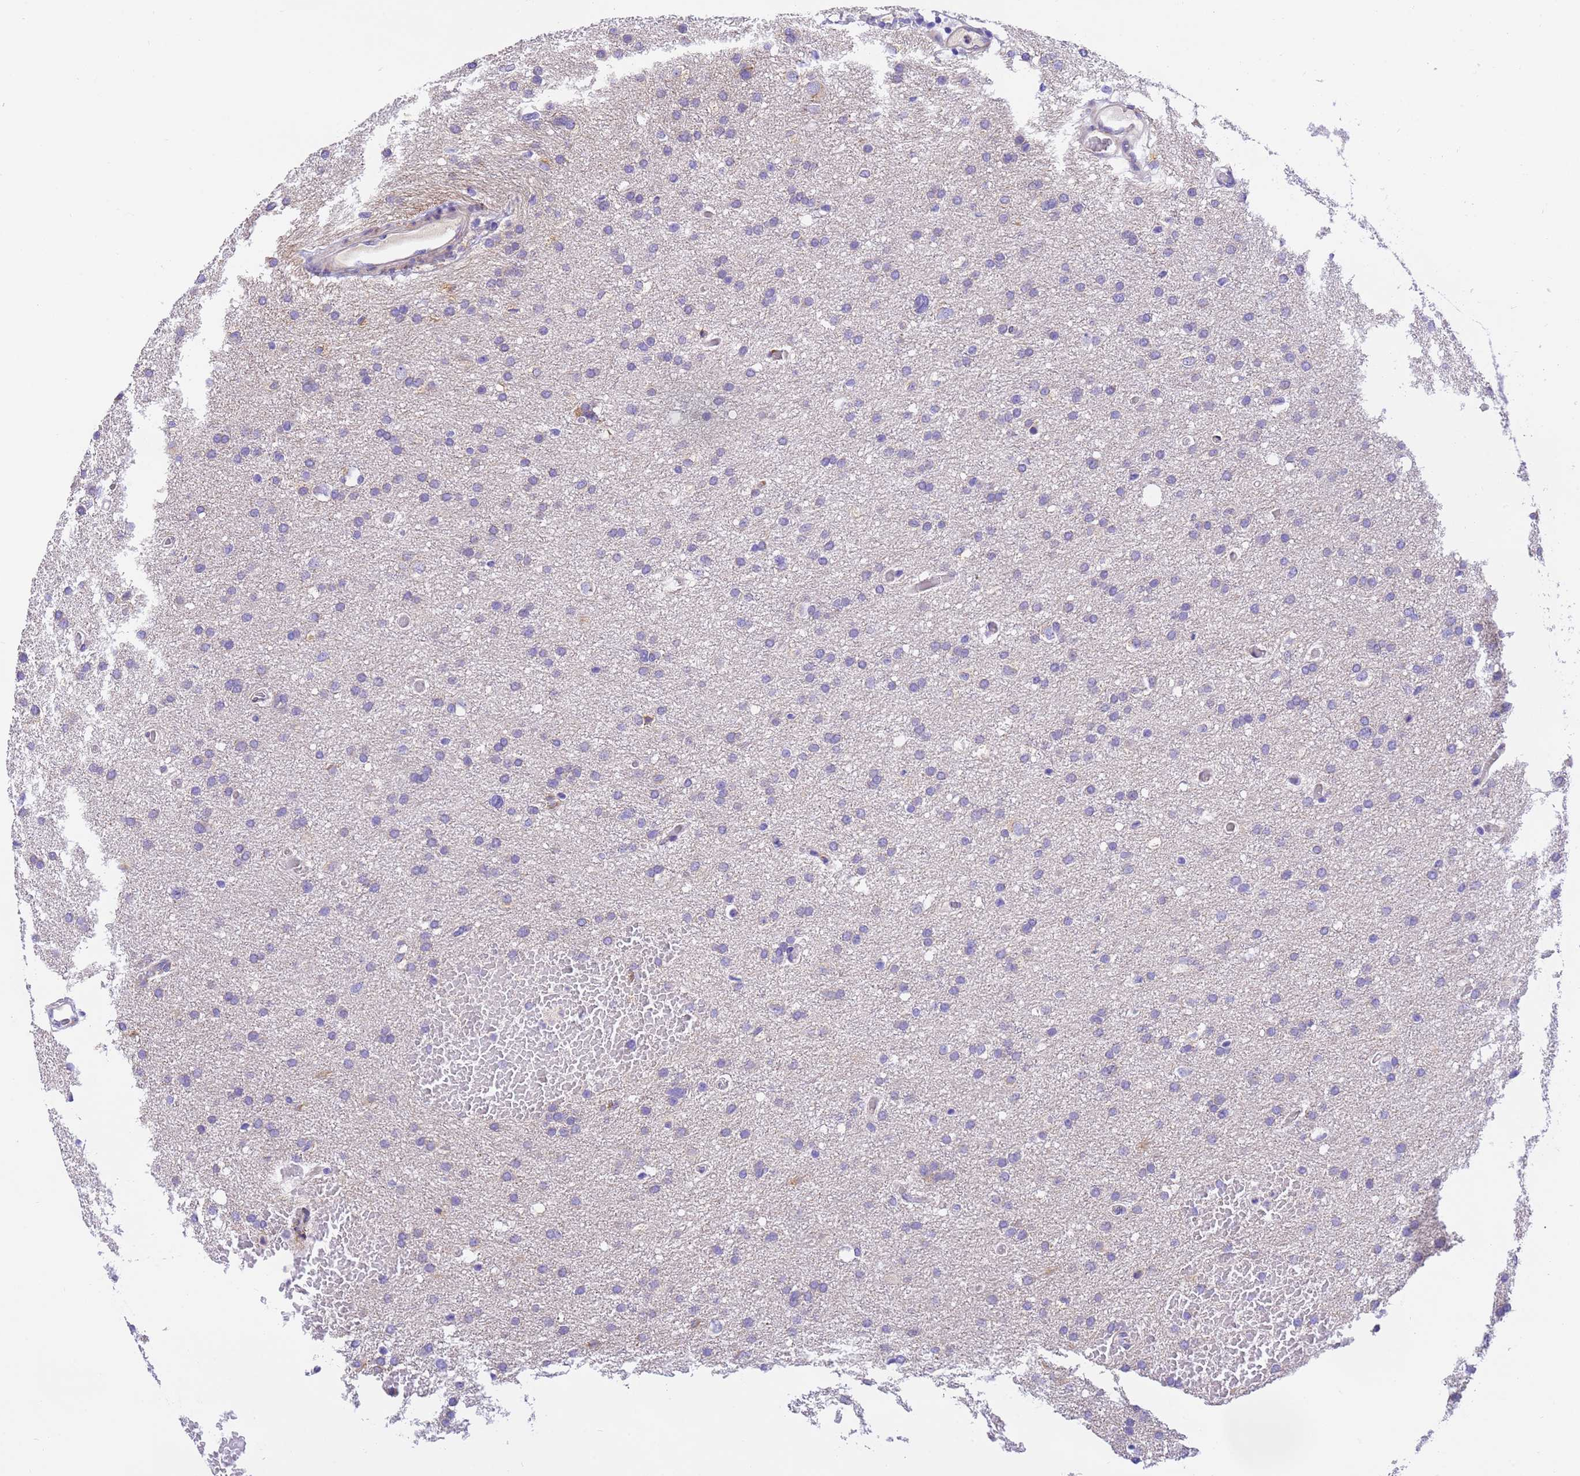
{"staining": {"intensity": "negative", "quantity": "none", "location": "none"}, "tissue": "glioma", "cell_type": "Tumor cells", "image_type": "cancer", "snomed": [{"axis": "morphology", "description": "Glioma, malignant, High grade"}, {"axis": "topography", "description": "Cerebral cortex"}], "caption": "Malignant high-grade glioma stained for a protein using IHC displays no expression tumor cells.", "gene": "RHBDD3", "patient": {"sex": "female", "age": 36}}